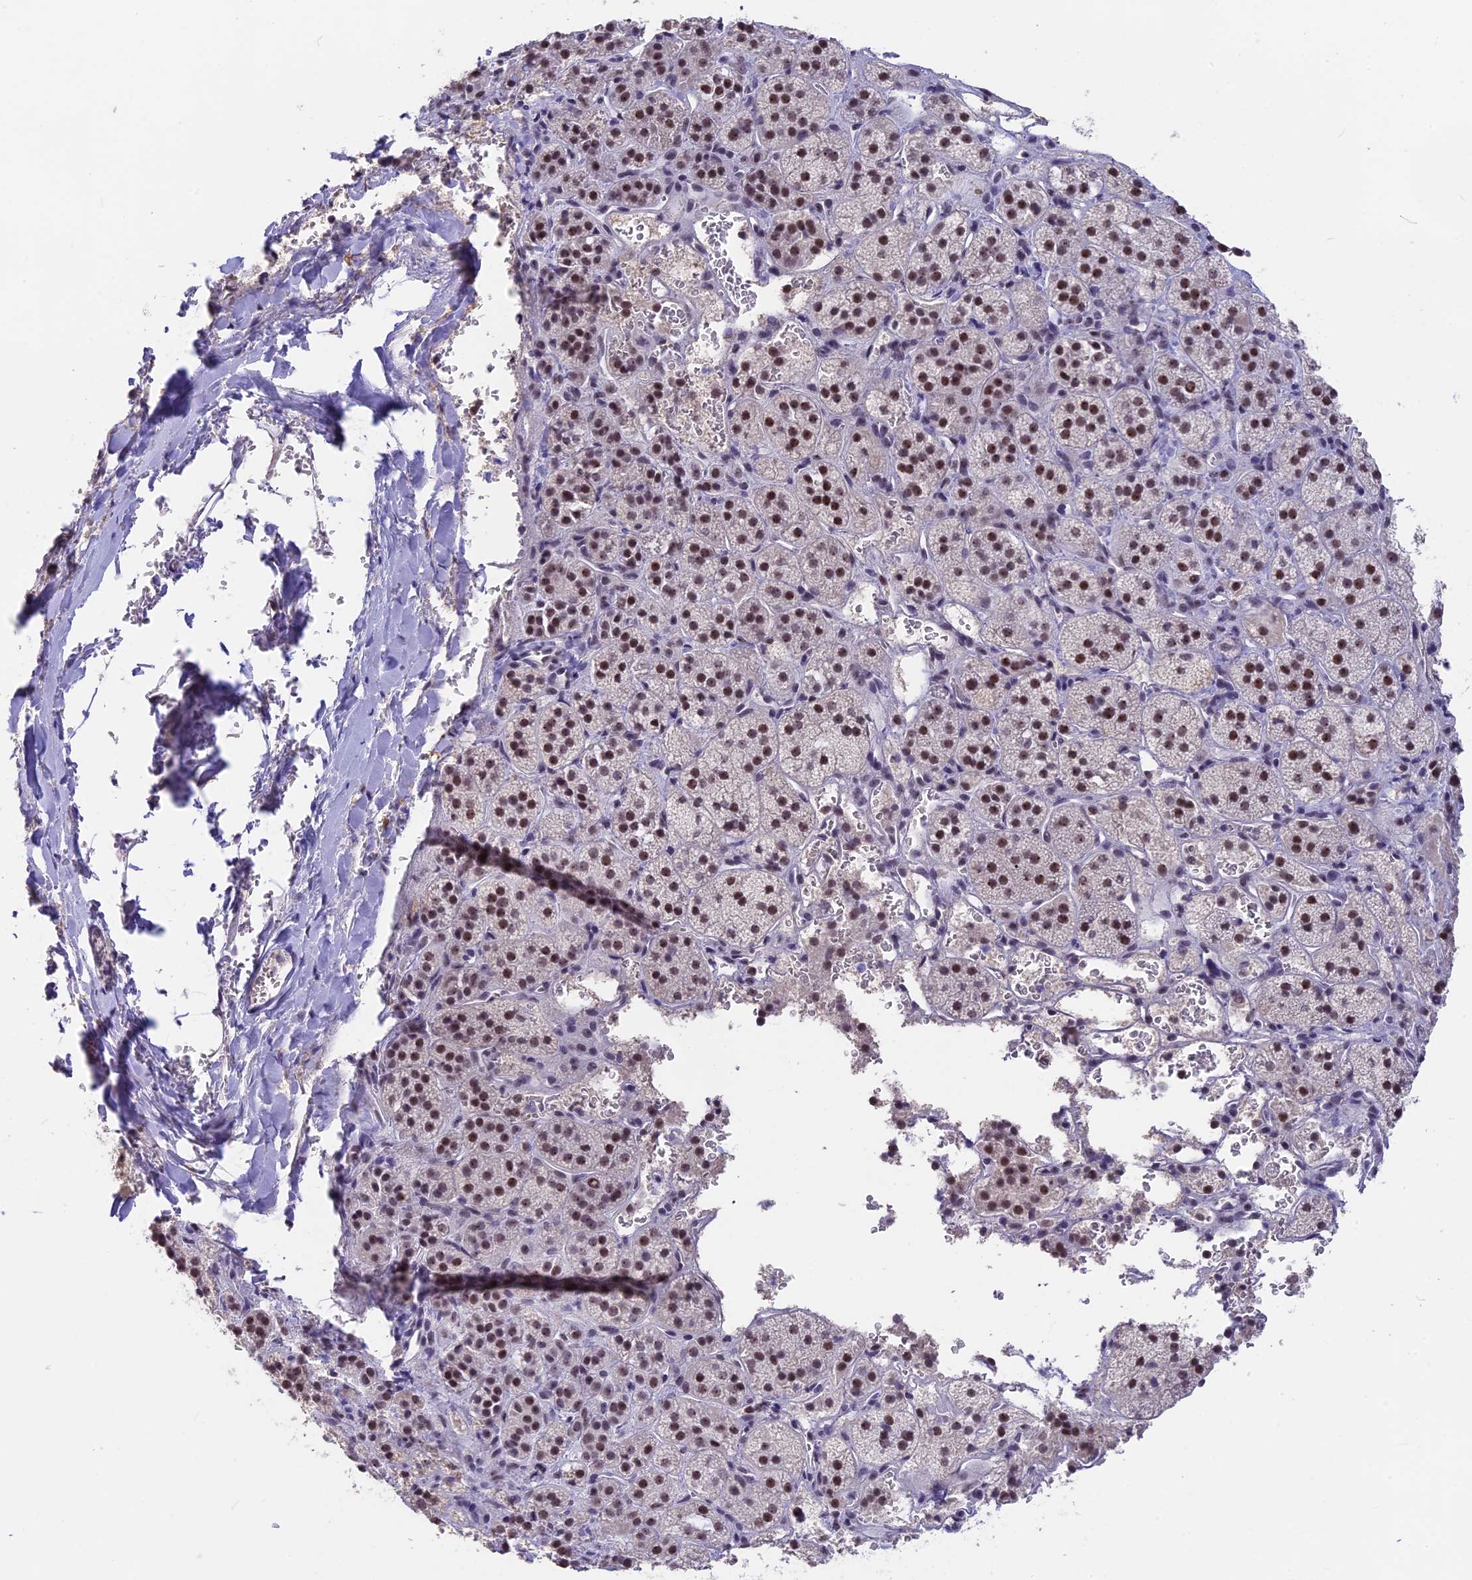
{"staining": {"intensity": "moderate", "quantity": "25%-75%", "location": "nuclear"}, "tissue": "adrenal gland", "cell_type": "Glandular cells", "image_type": "normal", "snomed": [{"axis": "morphology", "description": "Normal tissue, NOS"}, {"axis": "topography", "description": "Adrenal gland"}], "caption": "Protein expression analysis of benign adrenal gland shows moderate nuclear positivity in approximately 25%-75% of glandular cells. Immunohistochemistry (ihc) stains the protein of interest in brown and the nuclei are stained blue.", "gene": "SETD2", "patient": {"sex": "female", "age": 44}}